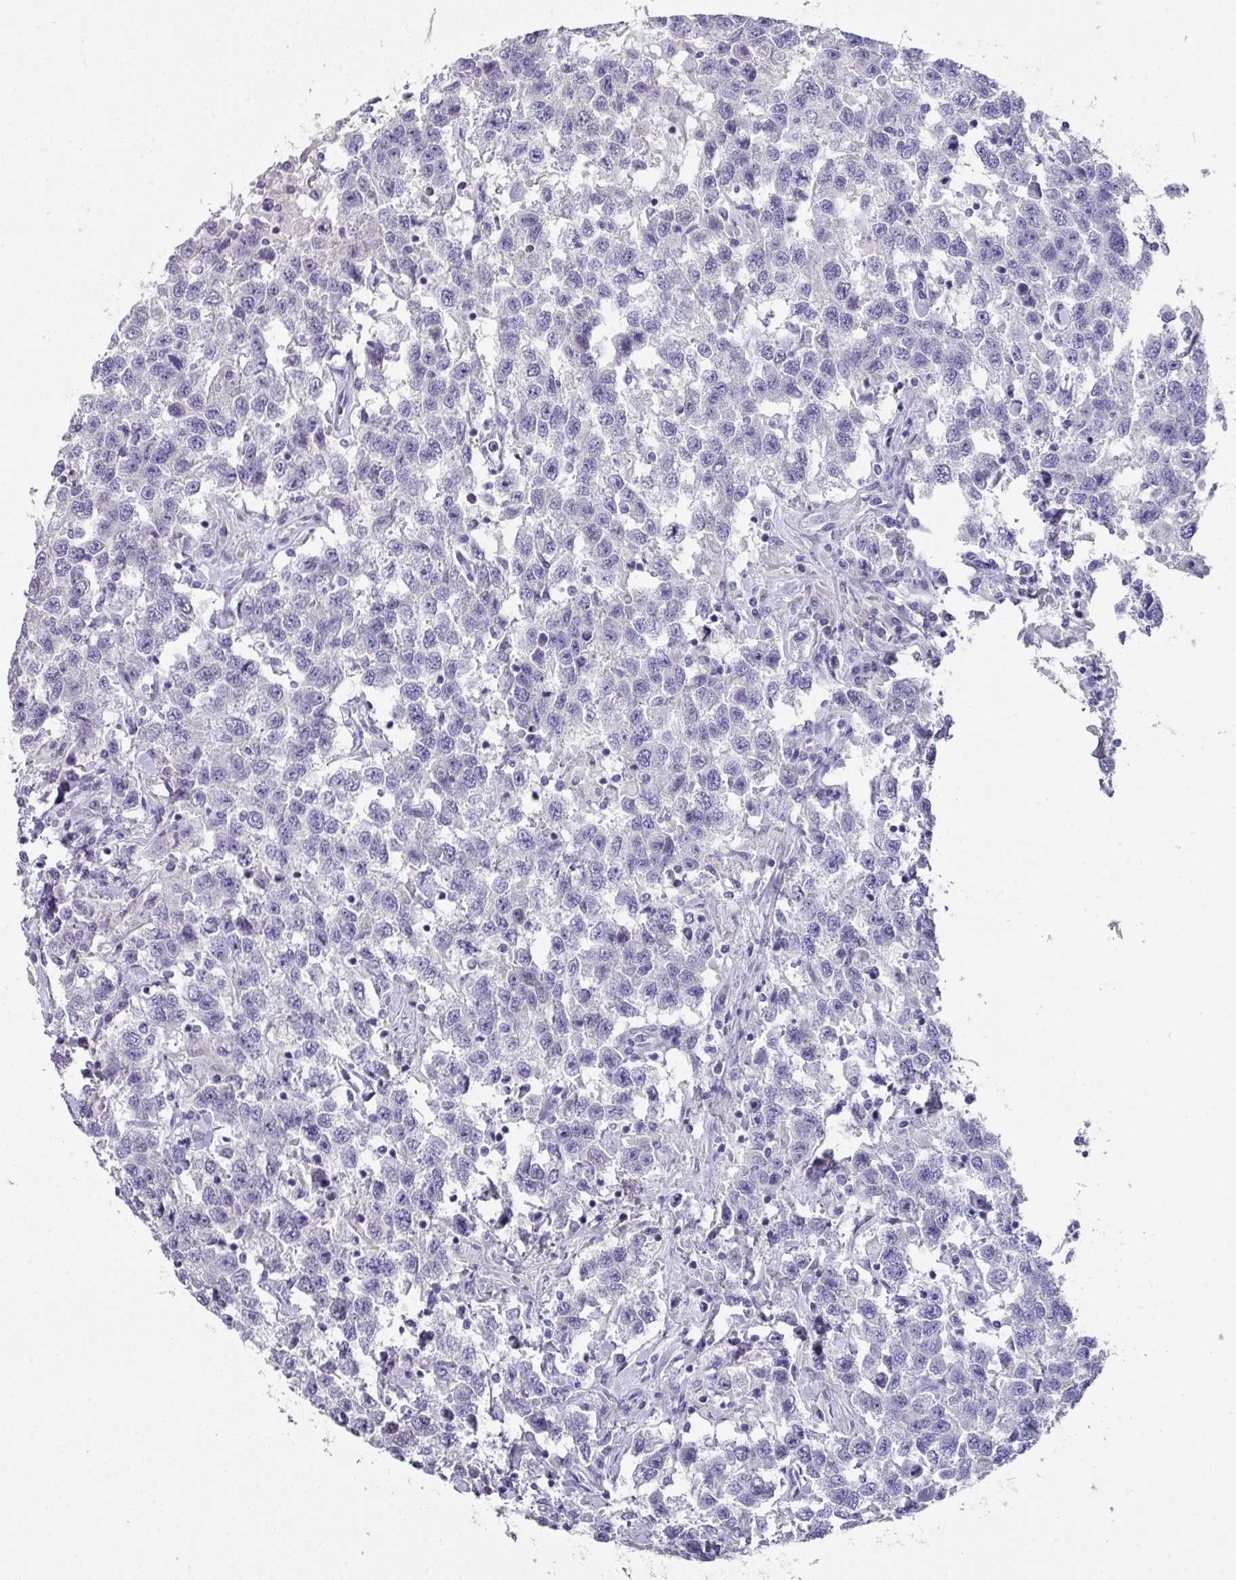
{"staining": {"intensity": "negative", "quantity": "none", "location": "none"}, "tissue": "testis cancer", "cell_type": "Tumor cells", "image_type": "cancer", "snomed": [{"axis": "morphology", "description": "Seminoma, NOS"}, {"axis": "topography", "description": "Testis"}], "caption": "There is no significant positivity in tumor cells of testis seminoma. (DAB (3,3'-diaminobenzidine) immunohistochemistry (IHC) visualized using brightfield microscopy, high magnification).", "gene": "DEFB115", "patient": {"sex": "male", "age": 41}}